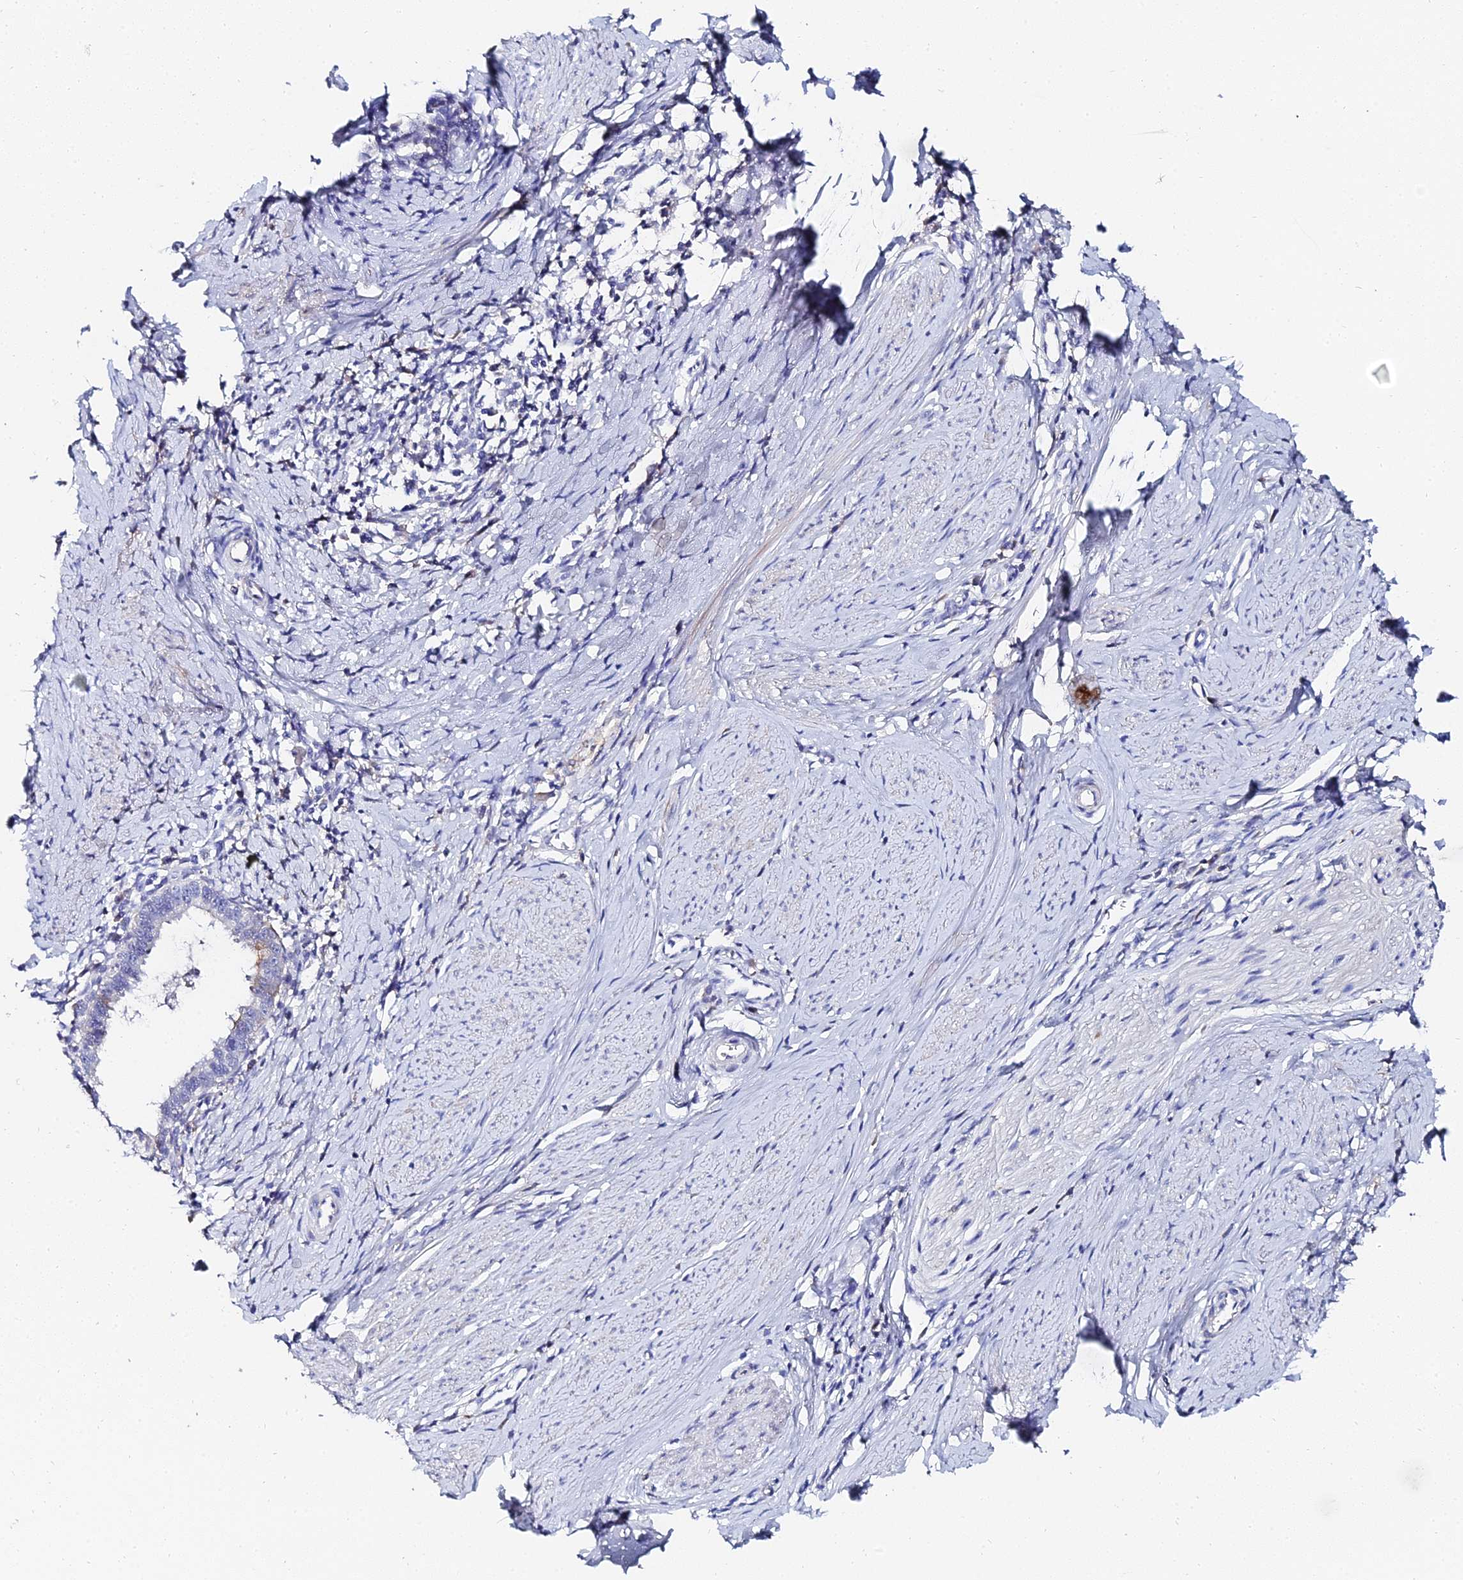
{"staining": {"intensity": "strong", "quantity": "<25%", "location": "cytoplasmic/membranous"}, "tissue": "cervical cancer", "cell_type": "Tumor cells", "image_type": "cancer", "snomed": [{"axis": "morphology", "description": "Adenocarcinoma, NOS"}, {"axis": "topography", "description": "Cervix"}], "caption": "Cervical cancer (adenocarcinoma) tissue reveals strong cytoplasmic/membranous positivity in approximately <25% of tumor cells", "gene": "KRT17", "patient": {"sex": "female", "age": 36}}